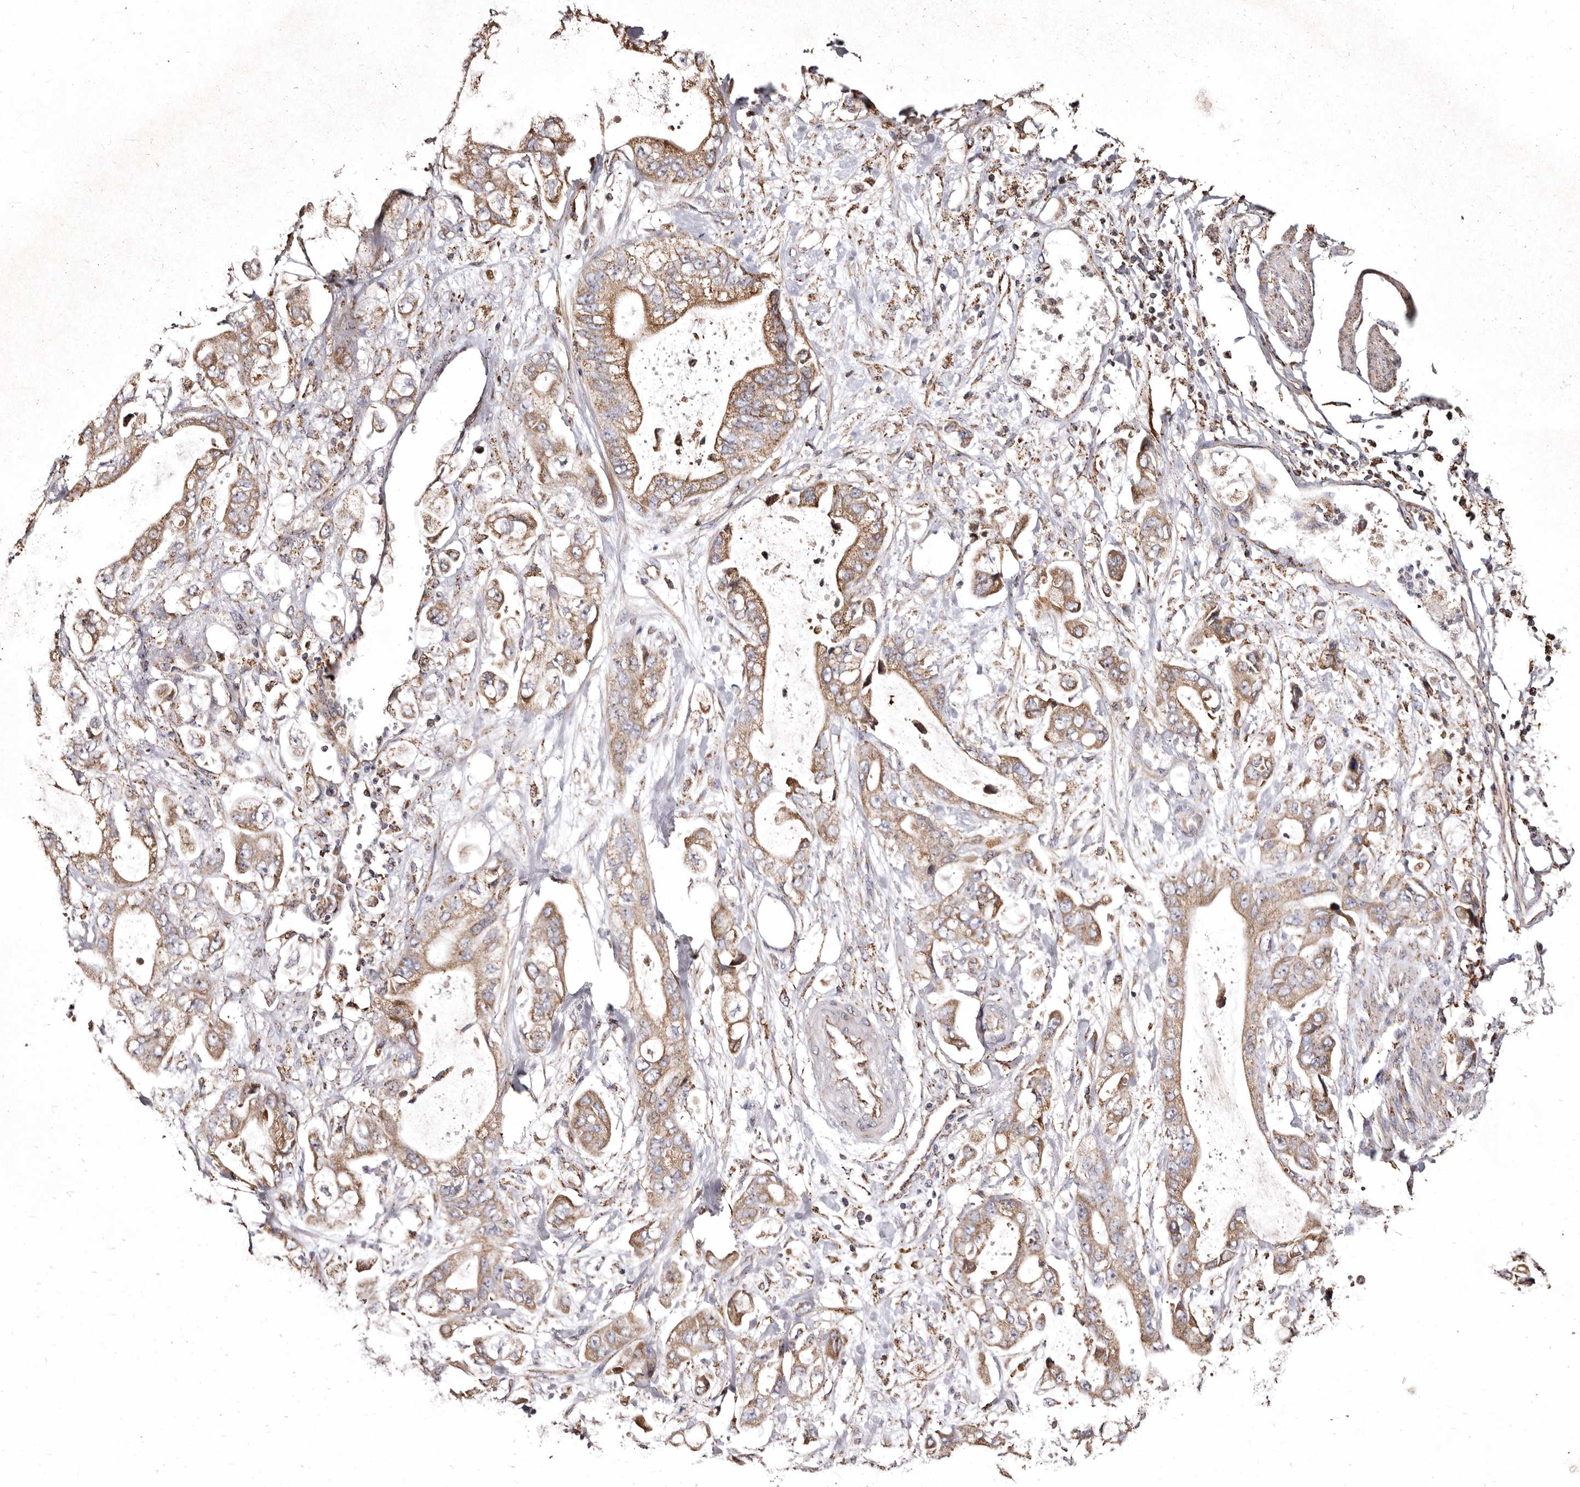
{"staining": {"intensity": "moderate", "quantity": ">75%", "location": "cytoplasmic/membranous"}, "tissue": "stomach cancer", "cell_type": "Tumor cells", "image_type": "cancer", "snomed": [{"axis": "morphology", "description": "Normal tissue, NOS"}, {"axis": "morphology", "description": "Adenocarcinoma, NOS"}, {"axis": "topography", "description": "Stomach"}], "caption": "Human stomach adenocarcinoma stained with a protein marker shows moderate staining in tumor cells.", "gene": "LUZP1", "patient": {"sex": "male", "age": 62}}